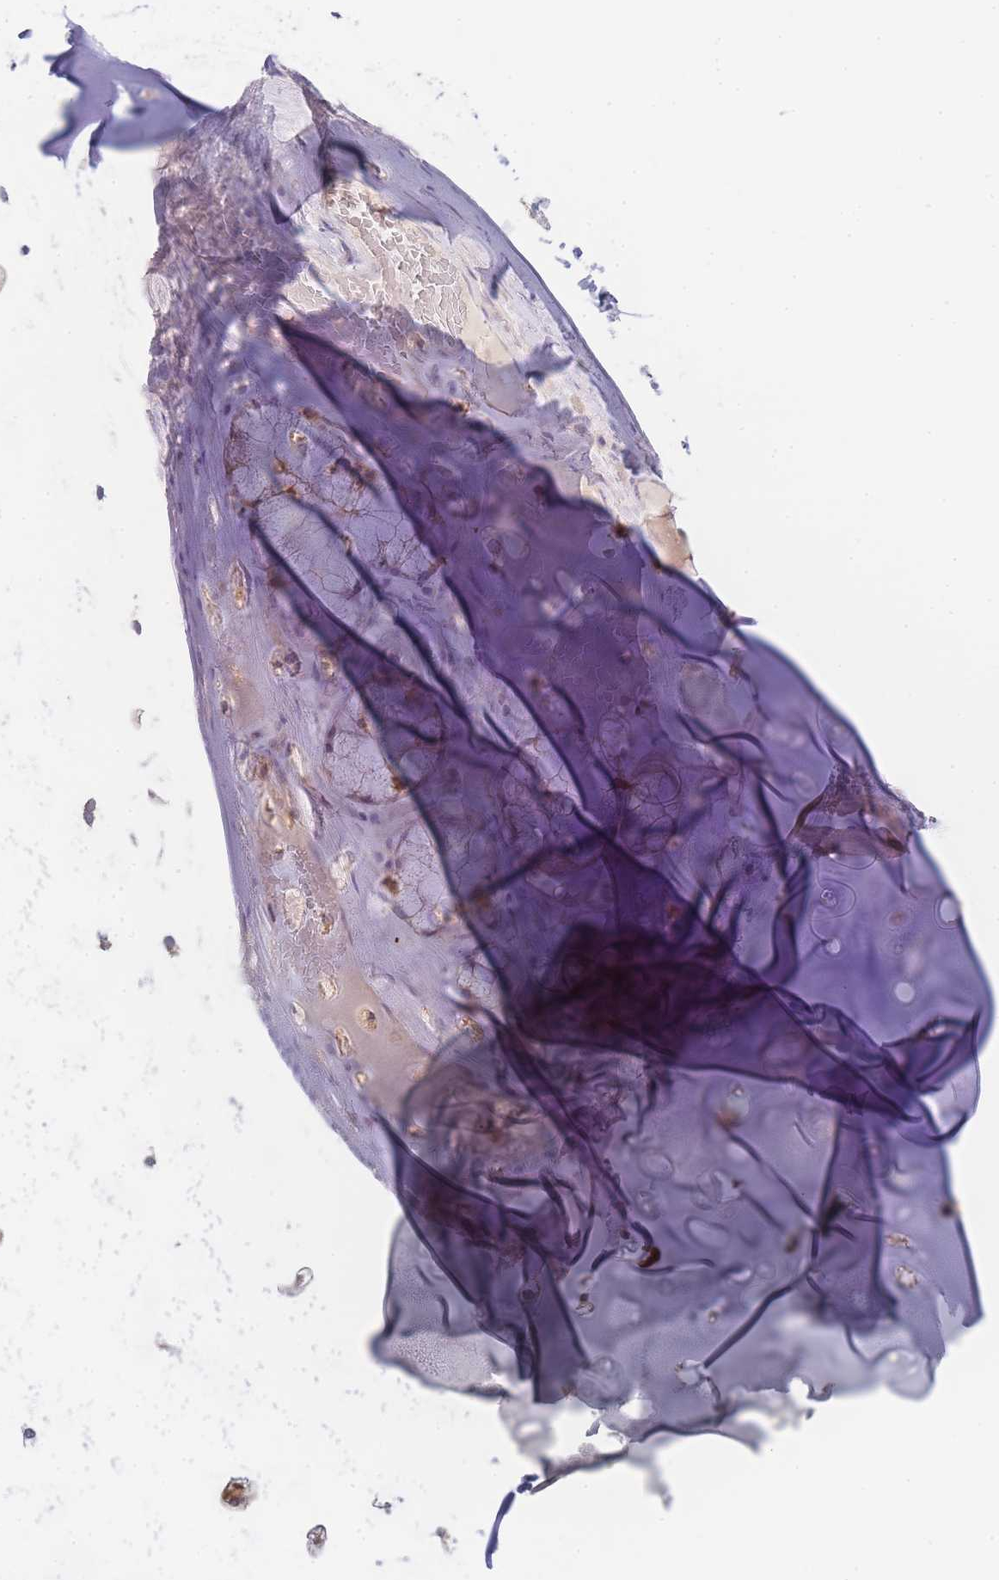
{"staining": {"intensity": "negative", "quantity": "none", "location": "none"}, "tissue": "adipose tissue", "cell_type": "Adipocytes", "image_type": "normal", "snomed": [{"axis": "morphology", "description": "Normal tissue, NOS"}, {"axis": "topography", "description": "Cartilage tissue"}, {"axis": "topography", "description": "Bronchus"}], "caption": "Immunohistochemistry (IHC) micrograph of unremarkable adipose tissue: human adipose tissue stained with DAB (3,3'-diaminobenzidine) exhibits no significant protein expression in adipocytes.", "gene": "SPHKAP", "patient": {"sex": "male", "age": 56}}